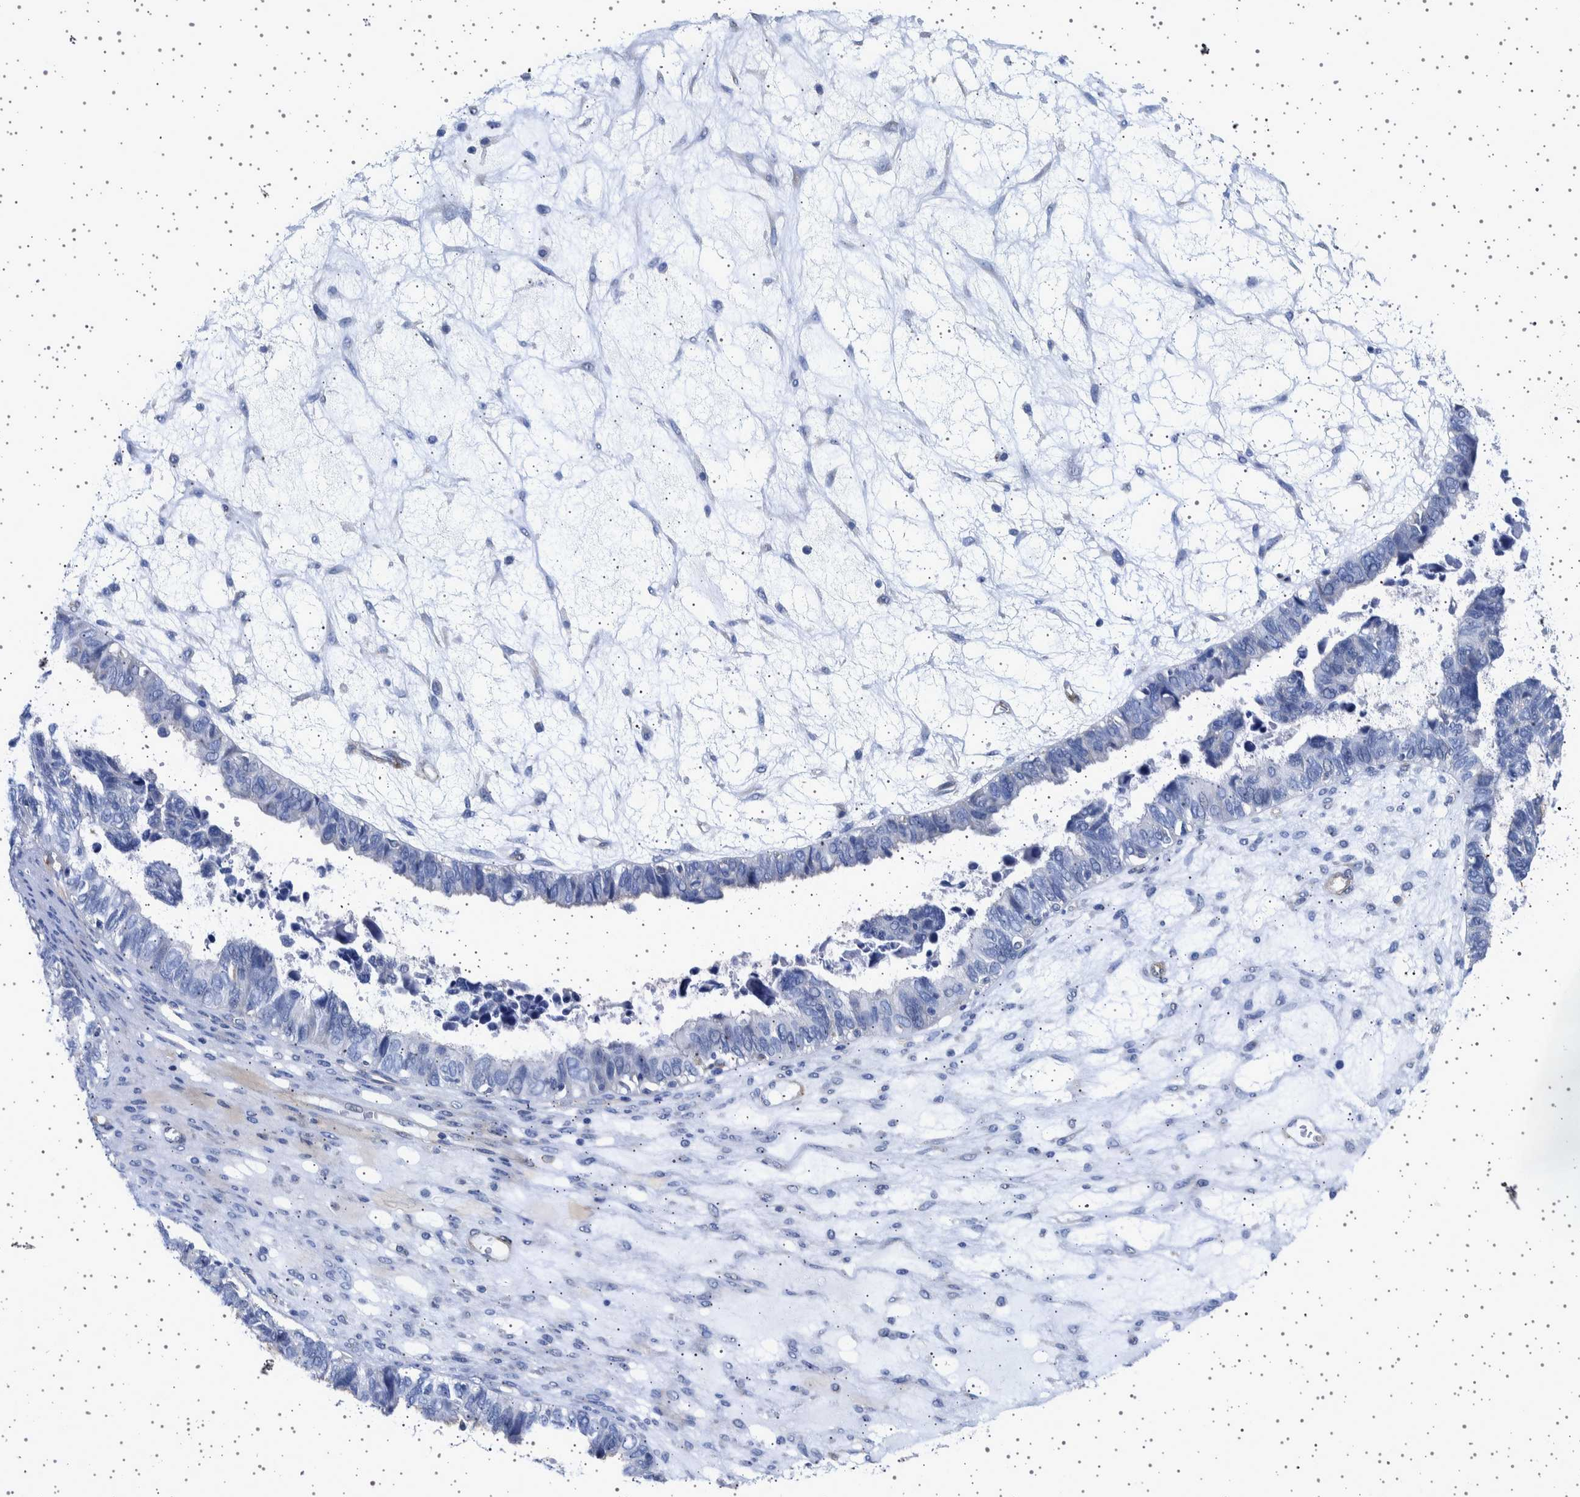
{"staining": {"intensity": "negative", "quantity": "none", "location": "none"}, "tissue": "ovarian cancer", "cell_type": "Tumor cells", "image_type": "cancer", "snomed": [{"axis": "morphology", "description": "Cystadenocarcinoma, serous, NOS"}, {"axis": "topography", "description": "Ovary"}], "caption": "DAB (3,3'-diaminobenzidine) immunohistochemical staining of human ovarian cancer (serous cystadenocarcinoma) displays no significant staining in tumor cells. (Brightfield microscopy of DAB immunohistochemistry (IHC) at high magnification).", "gene": "SEPTIN4", "patient": {"sex": "female", "age": 79}}